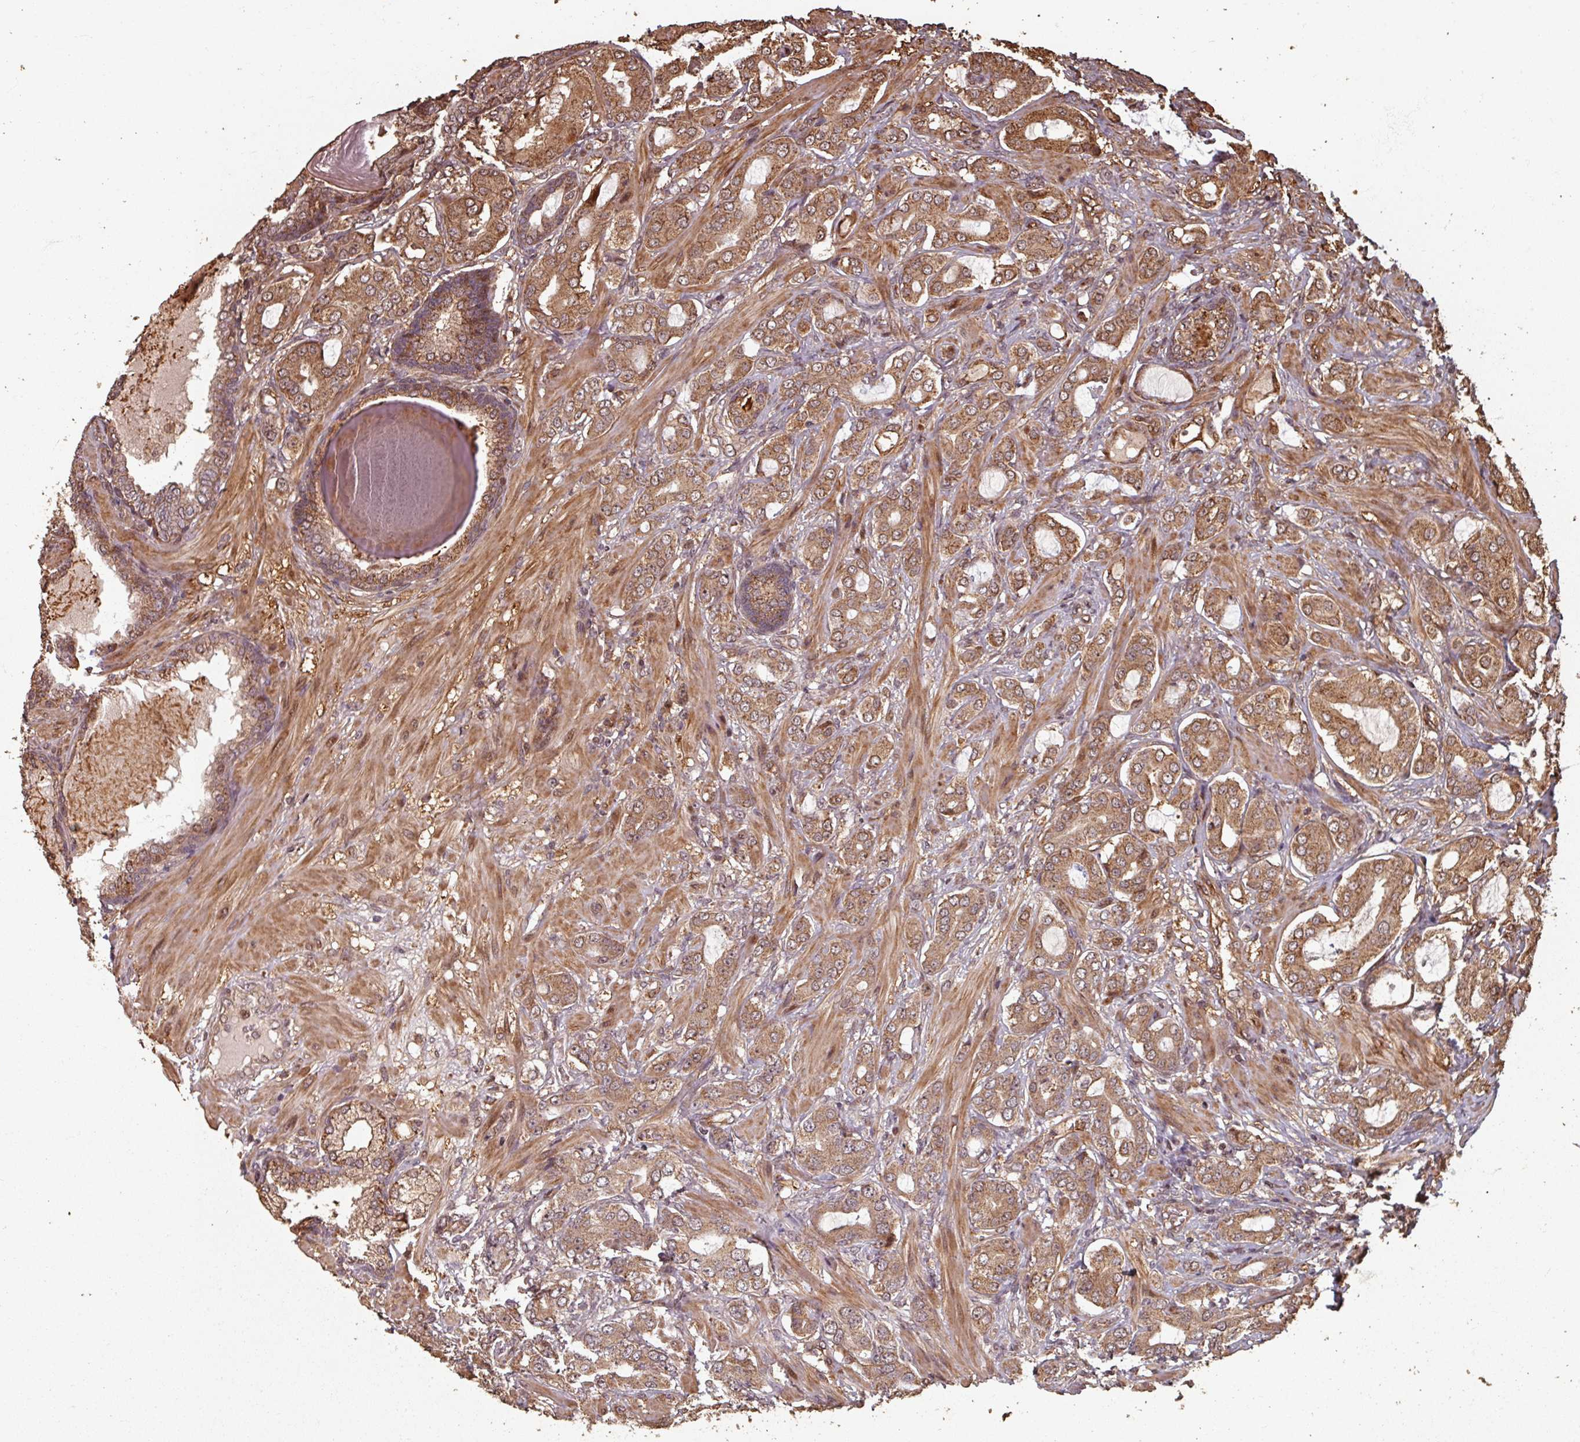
{"staining": {"intensity": "strong", "quantity": ">75%", "location": "cytoplasmic/membranous"}, "tissue": "prostate cancer", "cell_type": "Tumor cells", "image_type": "cancer", "snomed": [{"axis": "morphology", "description": "Adenocarcinoma, Low grade"}, {"axis": "topography", "description": "Prostate"}], "caption": "Immunohistochemical staining of prostate cancer (adenocarcinoma (low-grade)) reveals high levels of strong cytoplasmic/membranous expression in approximately >75% of tumor cells.", "gene": "EID1", "patient": {"sex": "male", "age": 57}}